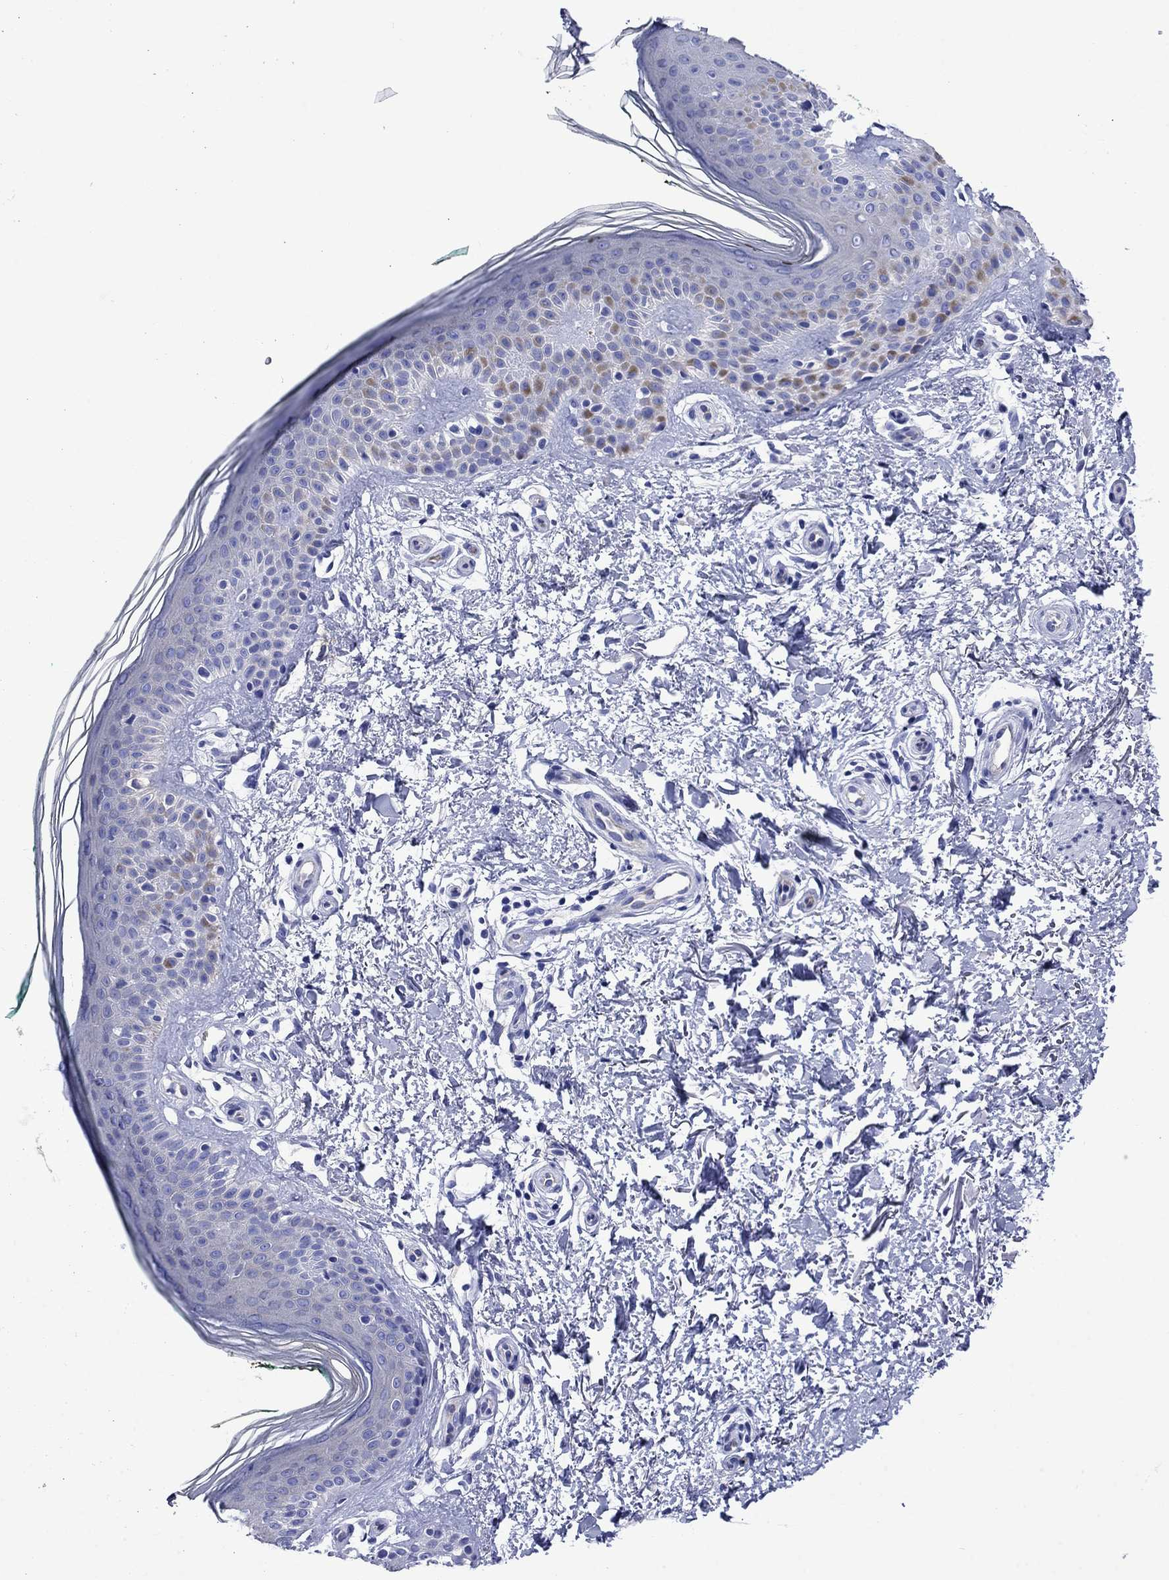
{"staining": {"intensity": "negative", "quantity": "none", "location": "none"}, "tissue": "skin", "cell_type": "Fibroblasts", "image_type": "normal", "snomed": [{"axis": "morphology", "description": "Normal tissue, NOS"}, {"axis": "morphology", "description": "Inflammation, NOS"}, {"axis": "morphology", "description": "Fibrosis, NOS"}, {"axis": "topography", "description": "Skin"}], "caption": "Immunohistochemical staining of benign human skin displays no significant positivity in fibroblasts.", "gene": "SLC1A2", "patient": {"sex": "male", "age": 71}}